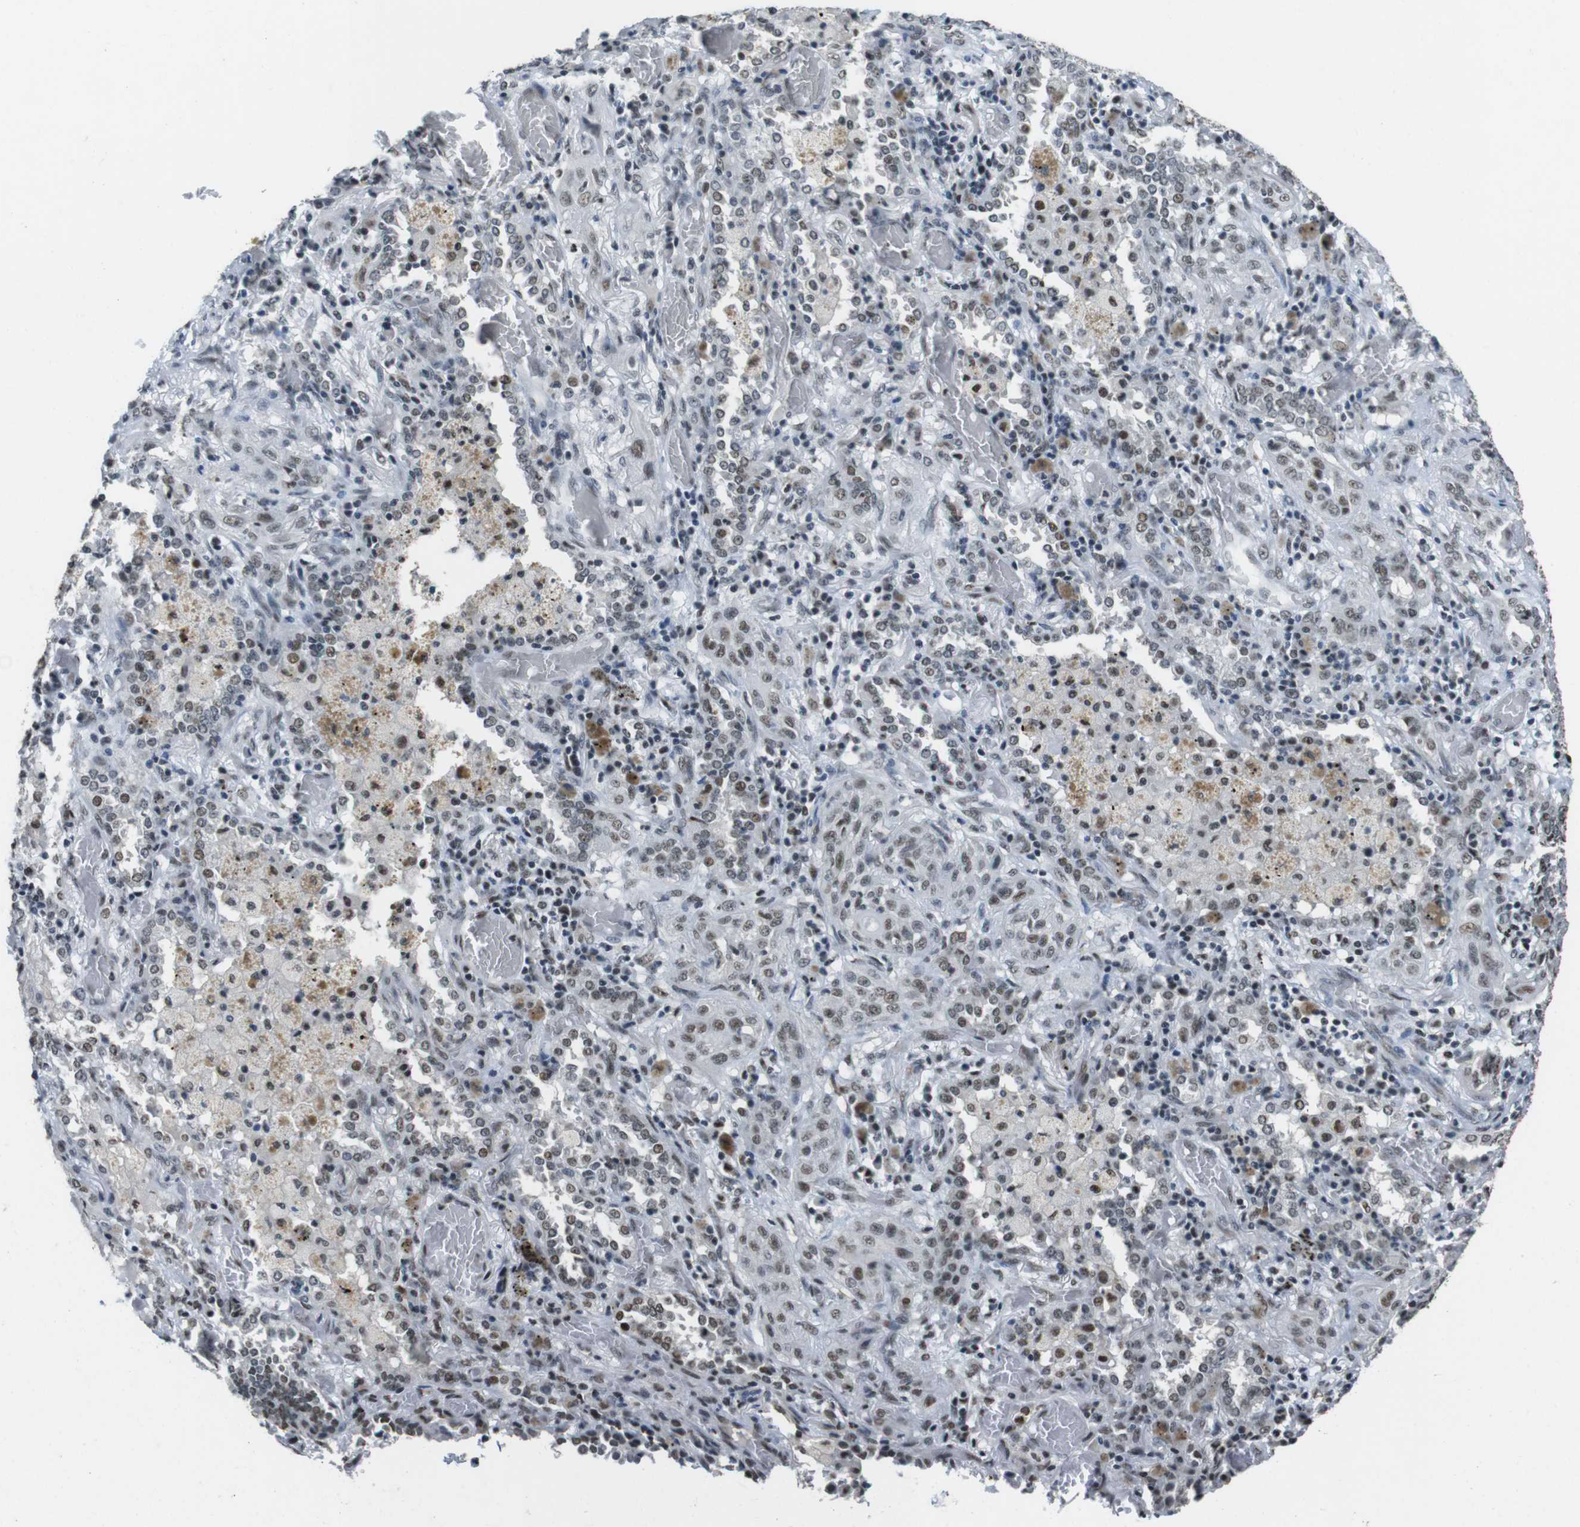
{"staining": {"intensity": "weak", "quantity": ">75%", "location": "nuclear"}, "tissue": "lung cancer", "cell_type": "Tumor cells", "image_type": "cancer", "snomed": [{"axis": "morphology", "description": "Squamous cell carcinoma, NOS"}, {"axis": "topography", "description": "Lung"}], "caption": "Squamous cell carcinoma (lung) tissue displays weak nuclear positivity in approximately >75% of tumor cells", "gene": "CSNK2B", "patient": {"sex": "female", "age": 47}}